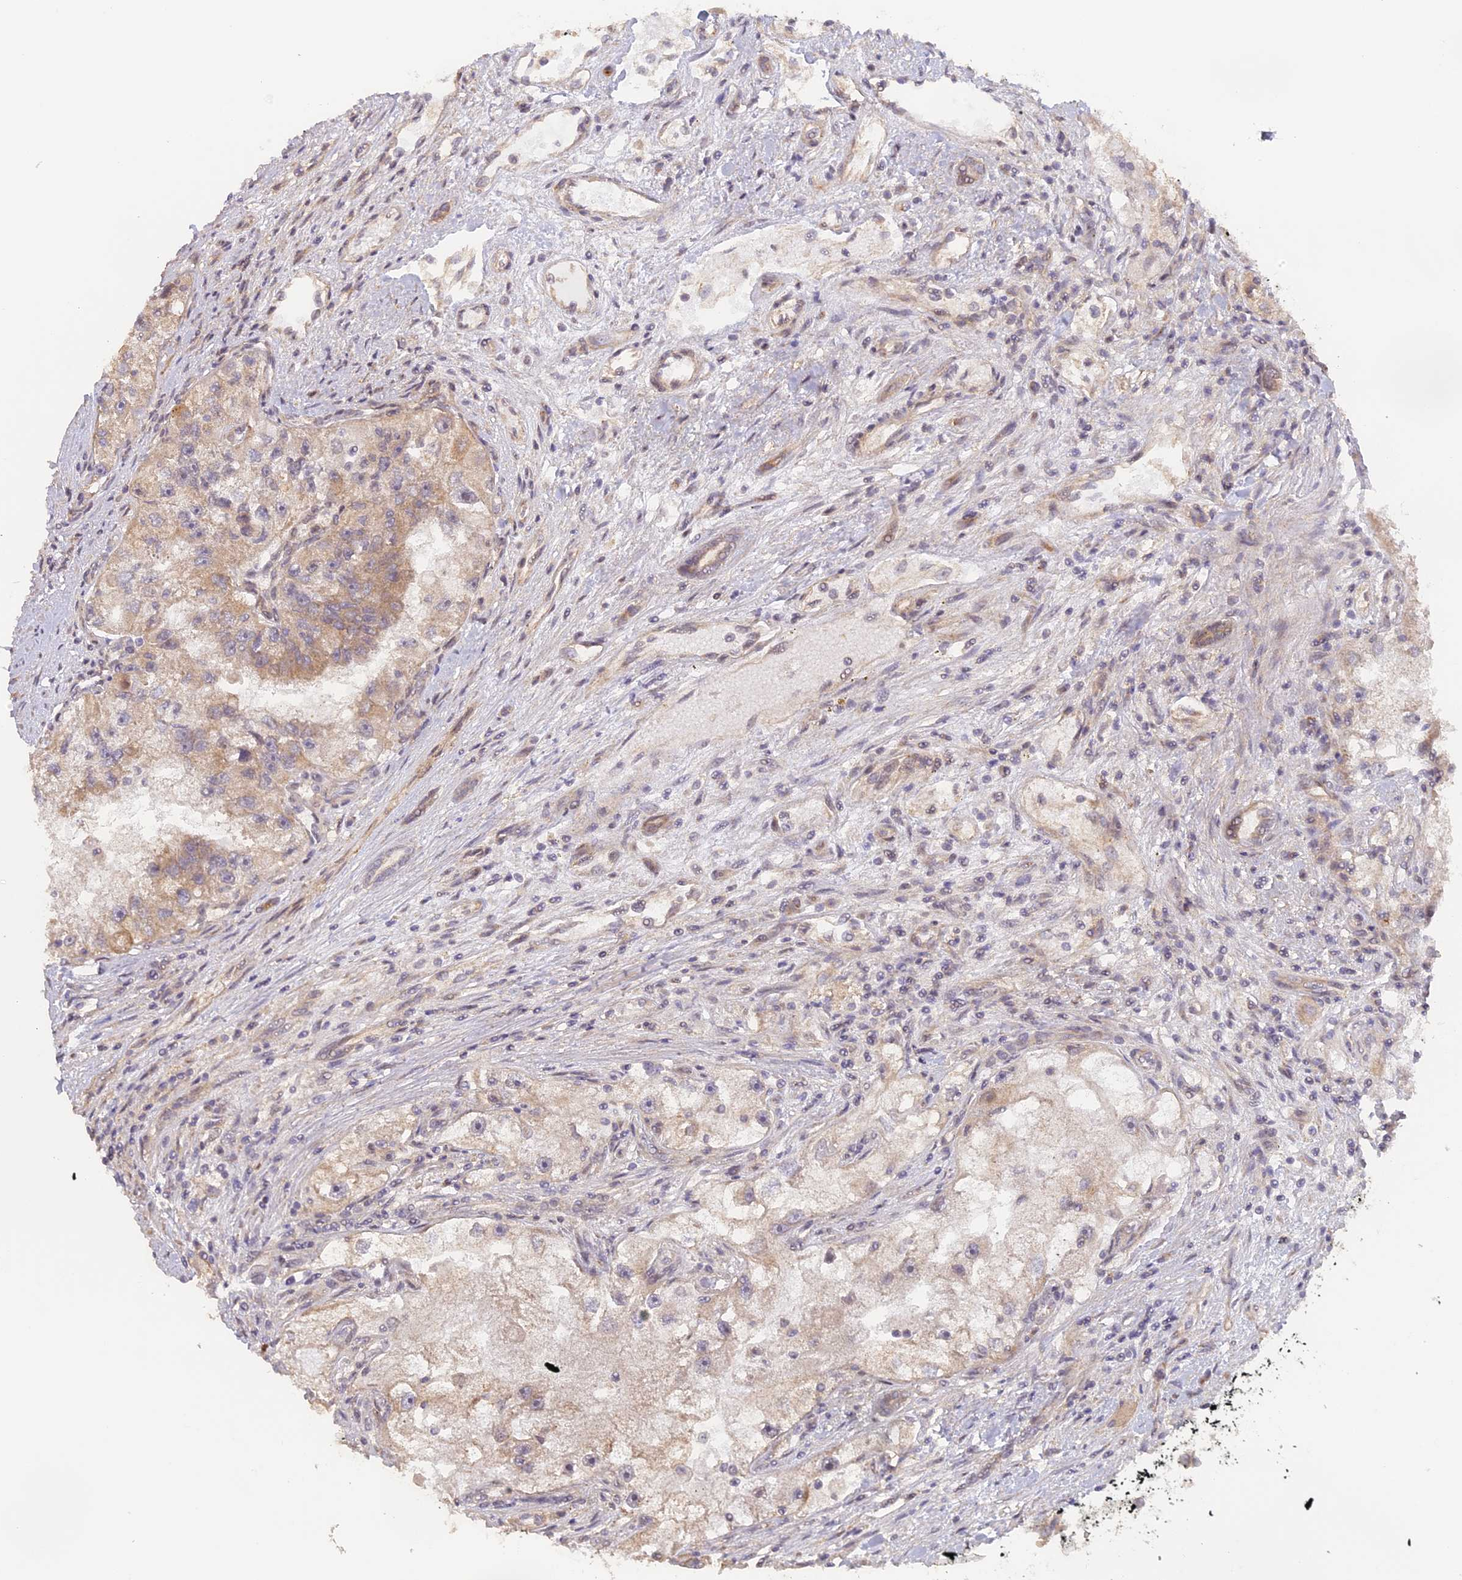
{"staining": {"intensity": "weak", "quantity": "25%-75%", "location": "cytoplasmic/membranous"}, "tissue": "renal cancer", "cell_type": "Tumor cells", "image_type": "cancer", "snomed": [{"axis": "morphology", "description": "Adenocarcinoma, NOS"}, {"axis": "topography", "description": "Kidney"}], "caption": "IHC (DAB (3,3'-diaminobenzidine)) staining of renal cancer exhibits weak cytoplasmic/membranous protein staining in about 25%-75% of tumor cells. Nuclei are stained in blue.", "gene": "MYBL2", "patient": {"sex": "male", "age": 63}}